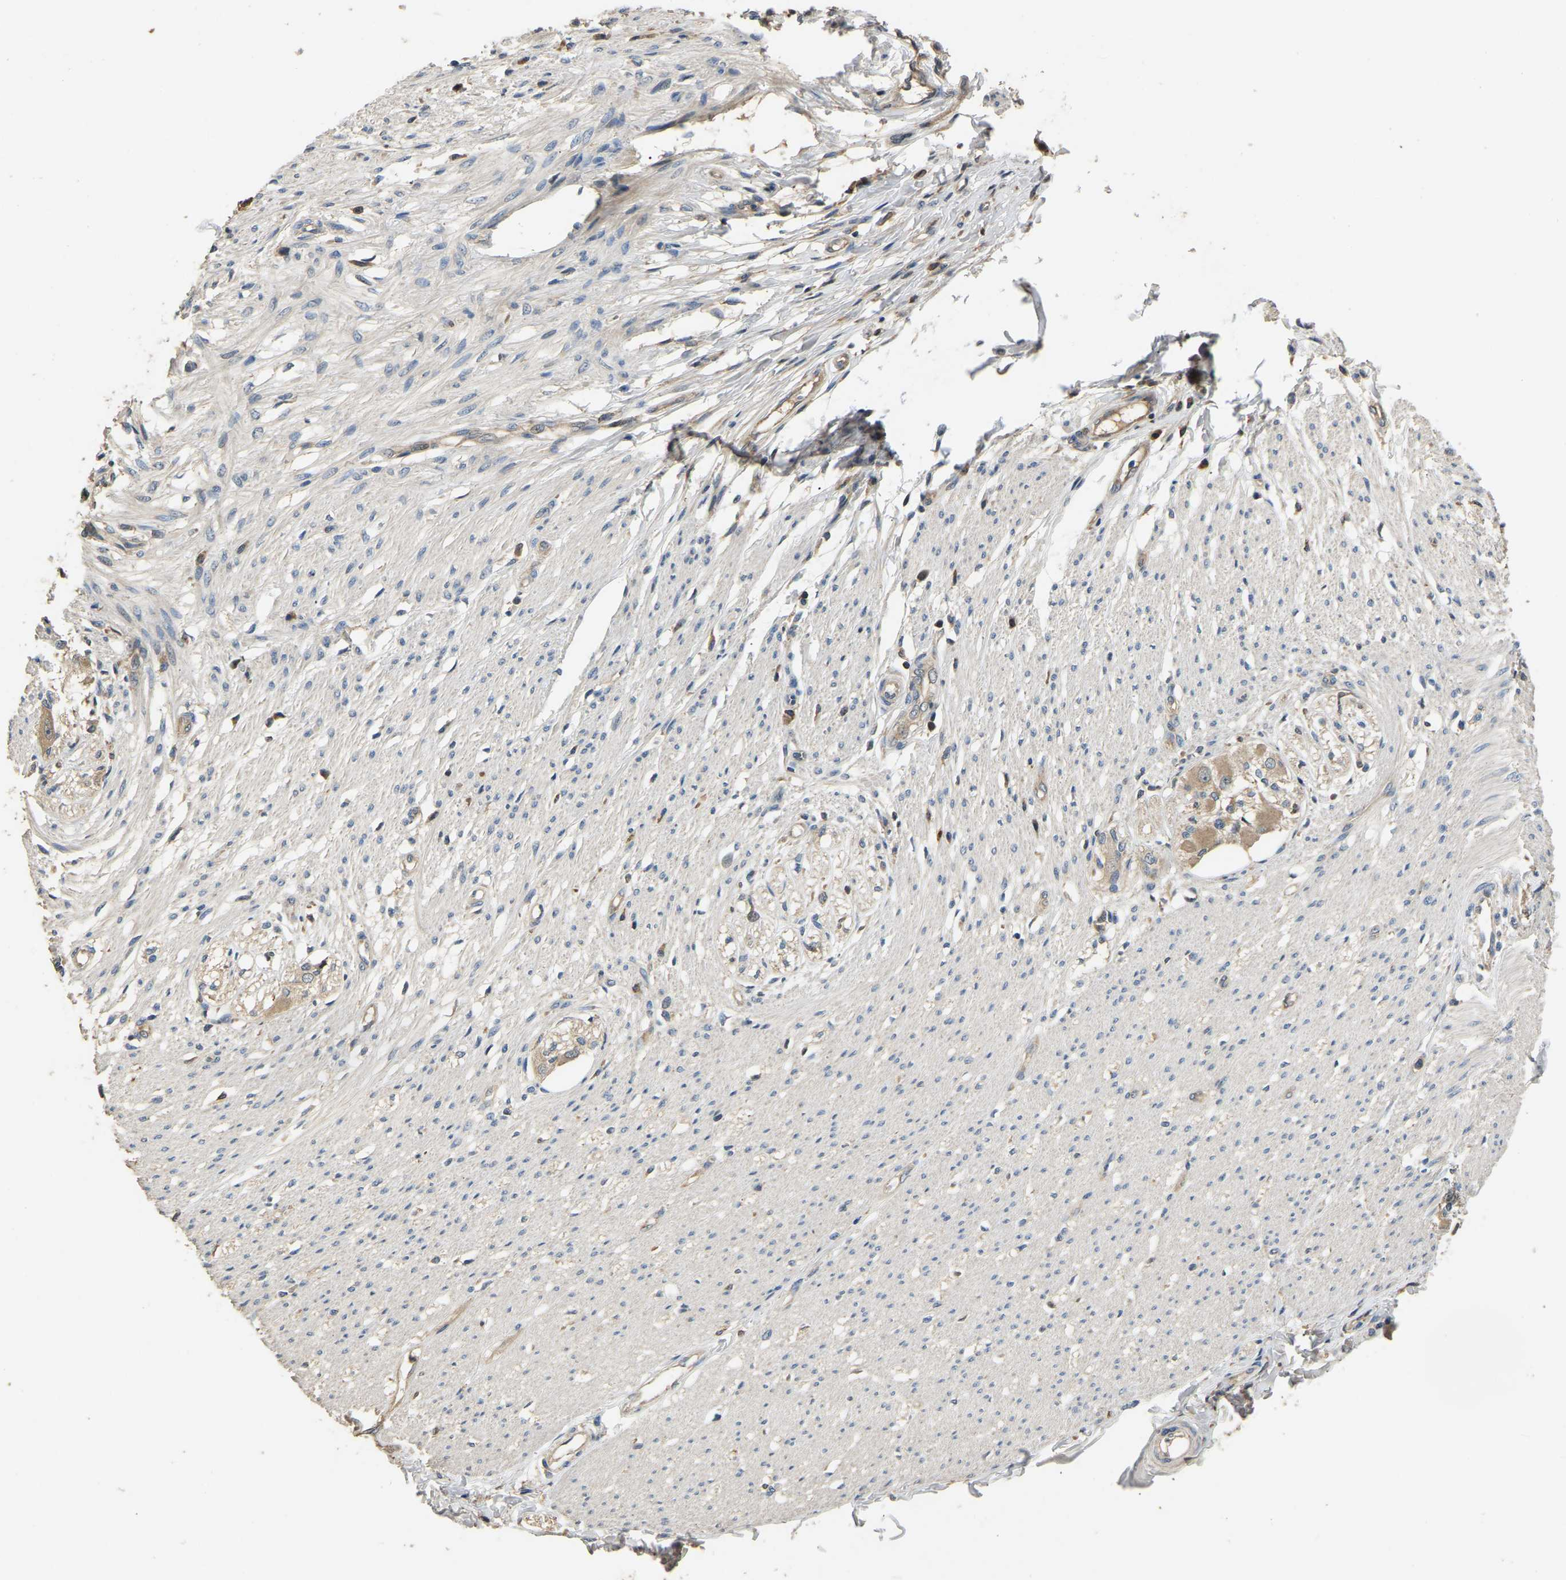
{"staining": {"intensity": "weak", "quantity": "<25%", "location": "cytoplasmic/membranous"}, "tissue": "smooth muscle", "cell_type": "Smooth muscle cells", "image_type": "normal", "snomed": [{"axis": "morphology", "description": "Normal tissue, NOS"}, {"axis": "morphology", "description": "Adenocarcinoma, NOS"}, {"axis": "topography", "description": "Colon"}, {"axis": "topography", "description": "Peripheral nerve tissue"}], "caption": "Image shows no significant protein positivity in smooth muscle cells of benign smooth muscle. The staining was performed using DAB (3,3'-diaminobenzidine) to visualize the protein expression in brown, while the nuclei were stained in blue with hematoxylin (Magnification: 20x).", "gene": "TUFM", "patient": {"sex": "male", "age": 14}}